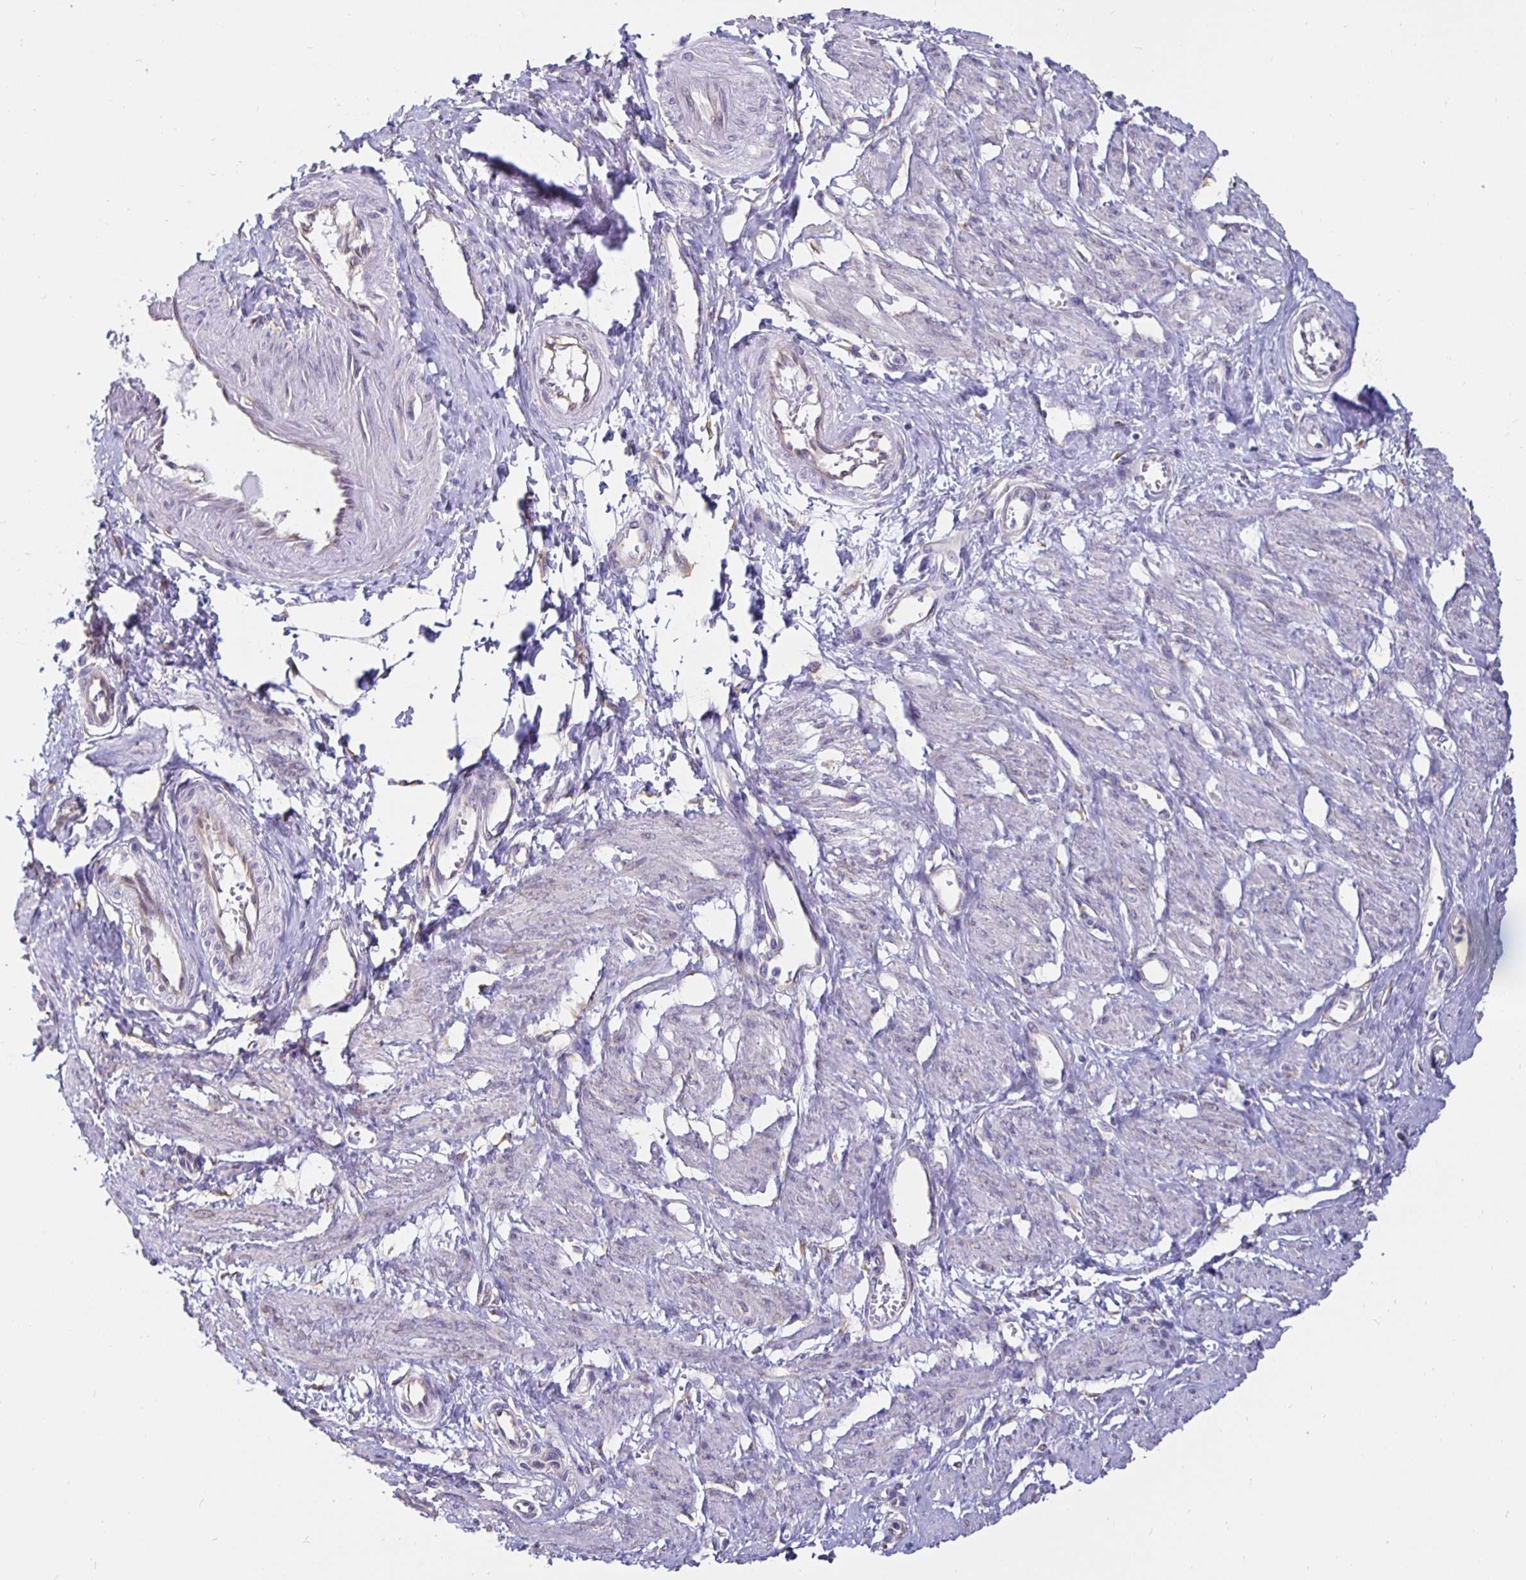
{"staining": {"intensity": "negative", "quantity": "none", "location": "none"}, "tissue": "smooth muscle", "cell_type": "Smooth muscle cells", "image_type": "normal", "snomed": [{"axis": "morphology", "description": "Normal tissue, NOS"}, {"axis": "topography", "description": "Smooth muscle"}, {"axis": "topography", "description": "Uterus"}], "caption": "High magnification brightfield microscopy of benign smooth muscle stained with DAB (3,3'-diaminobenzidine) (brown) and counterstained with hematoxylin (blue): smooth muscle cells show no significant positivity.", "gene": "DNAI2", "patient": {"sex": "female", "age": 39}}